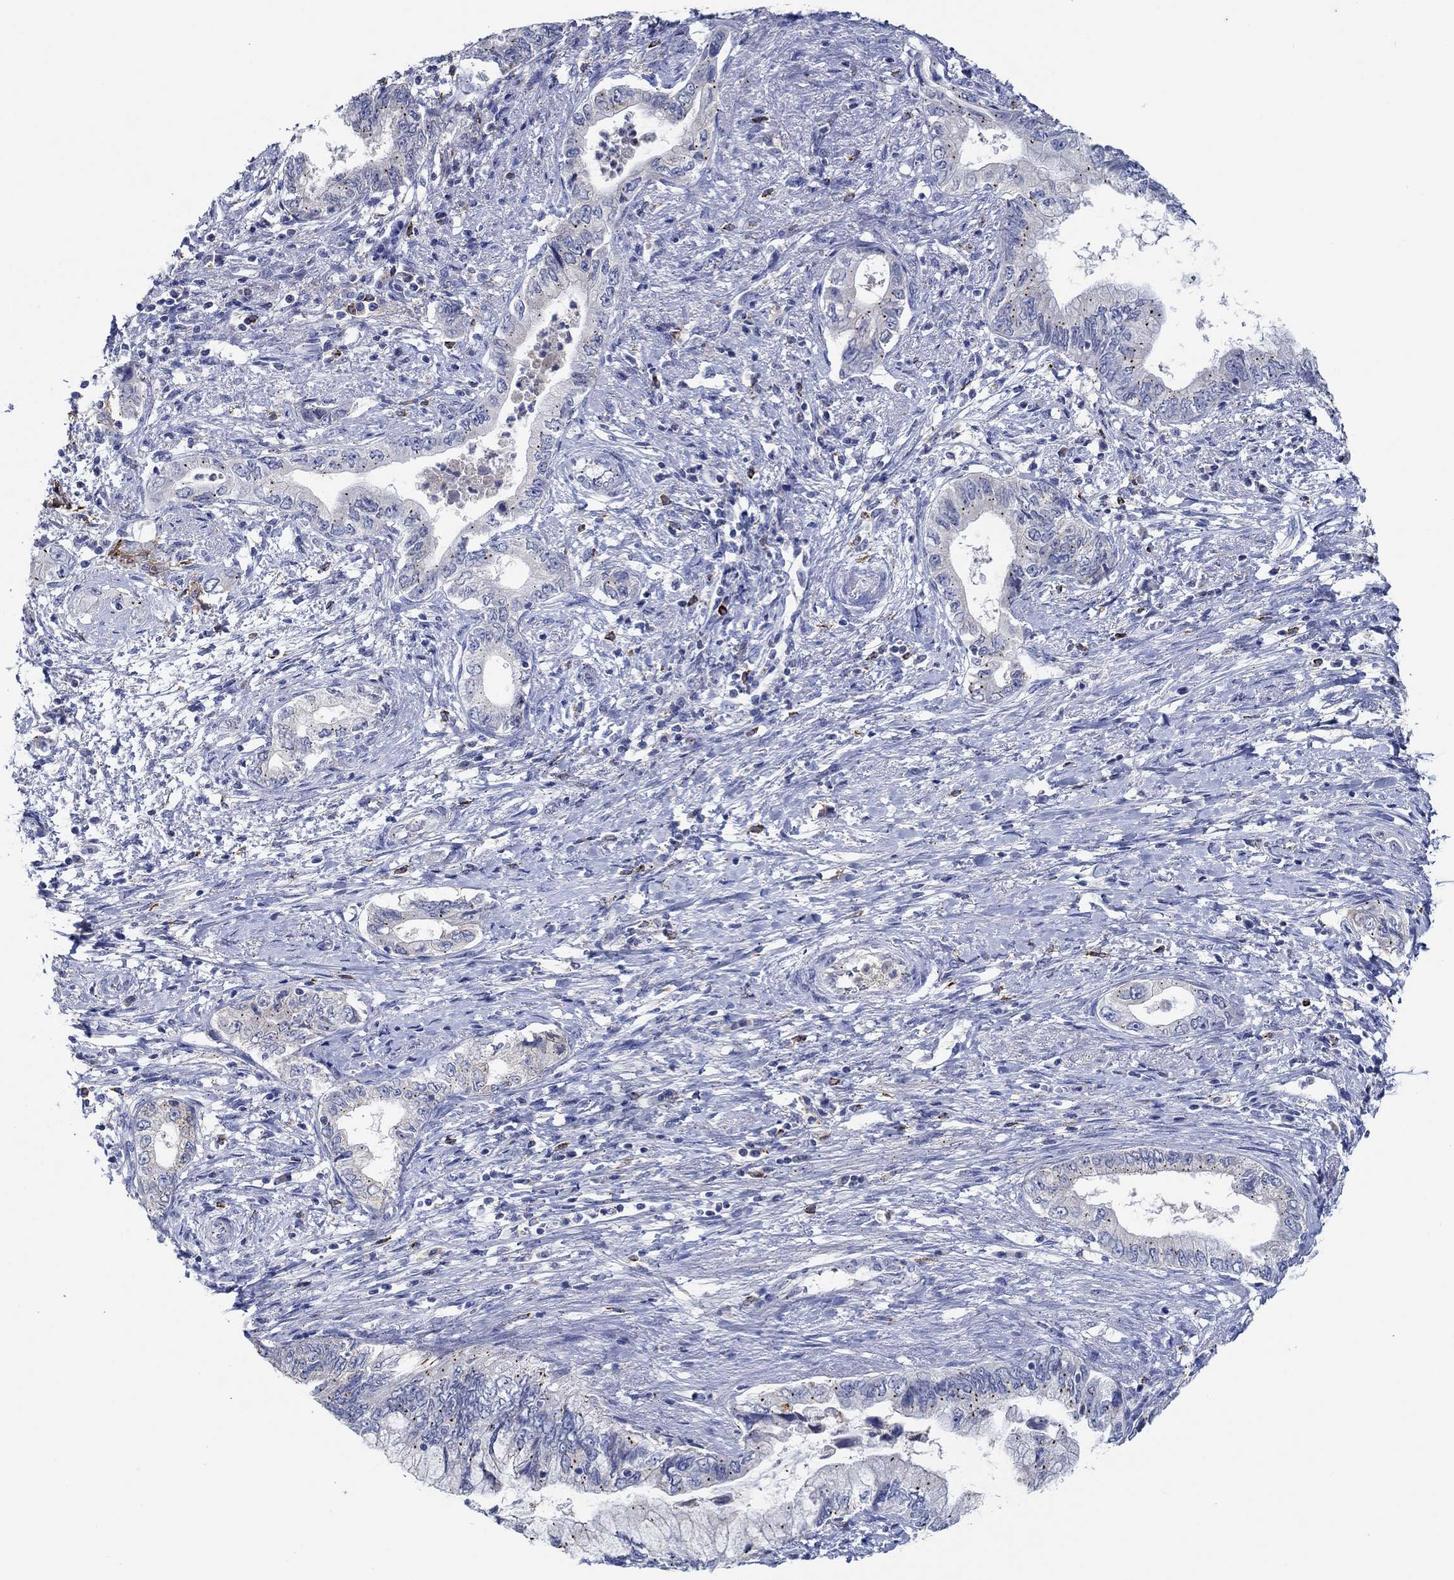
{"staining": {"intensity": "negative", "quantity": "none", "location": "none"}, "tissue": "pancreatic cancer", "cell_type": "Tumor cells", "image_type": "cancer", "snomed": [{"axis": "morphology", "description": "Adenocarcinoma, NOS"}, {"axis": "topography", "description": "Pancreas"}], "caption": "Tumor cells show no significant protein staining in pancreatic cancer (adenocarcinoma).", "gene": "CPM", "patient": {"sex": "female", "age": 73}}